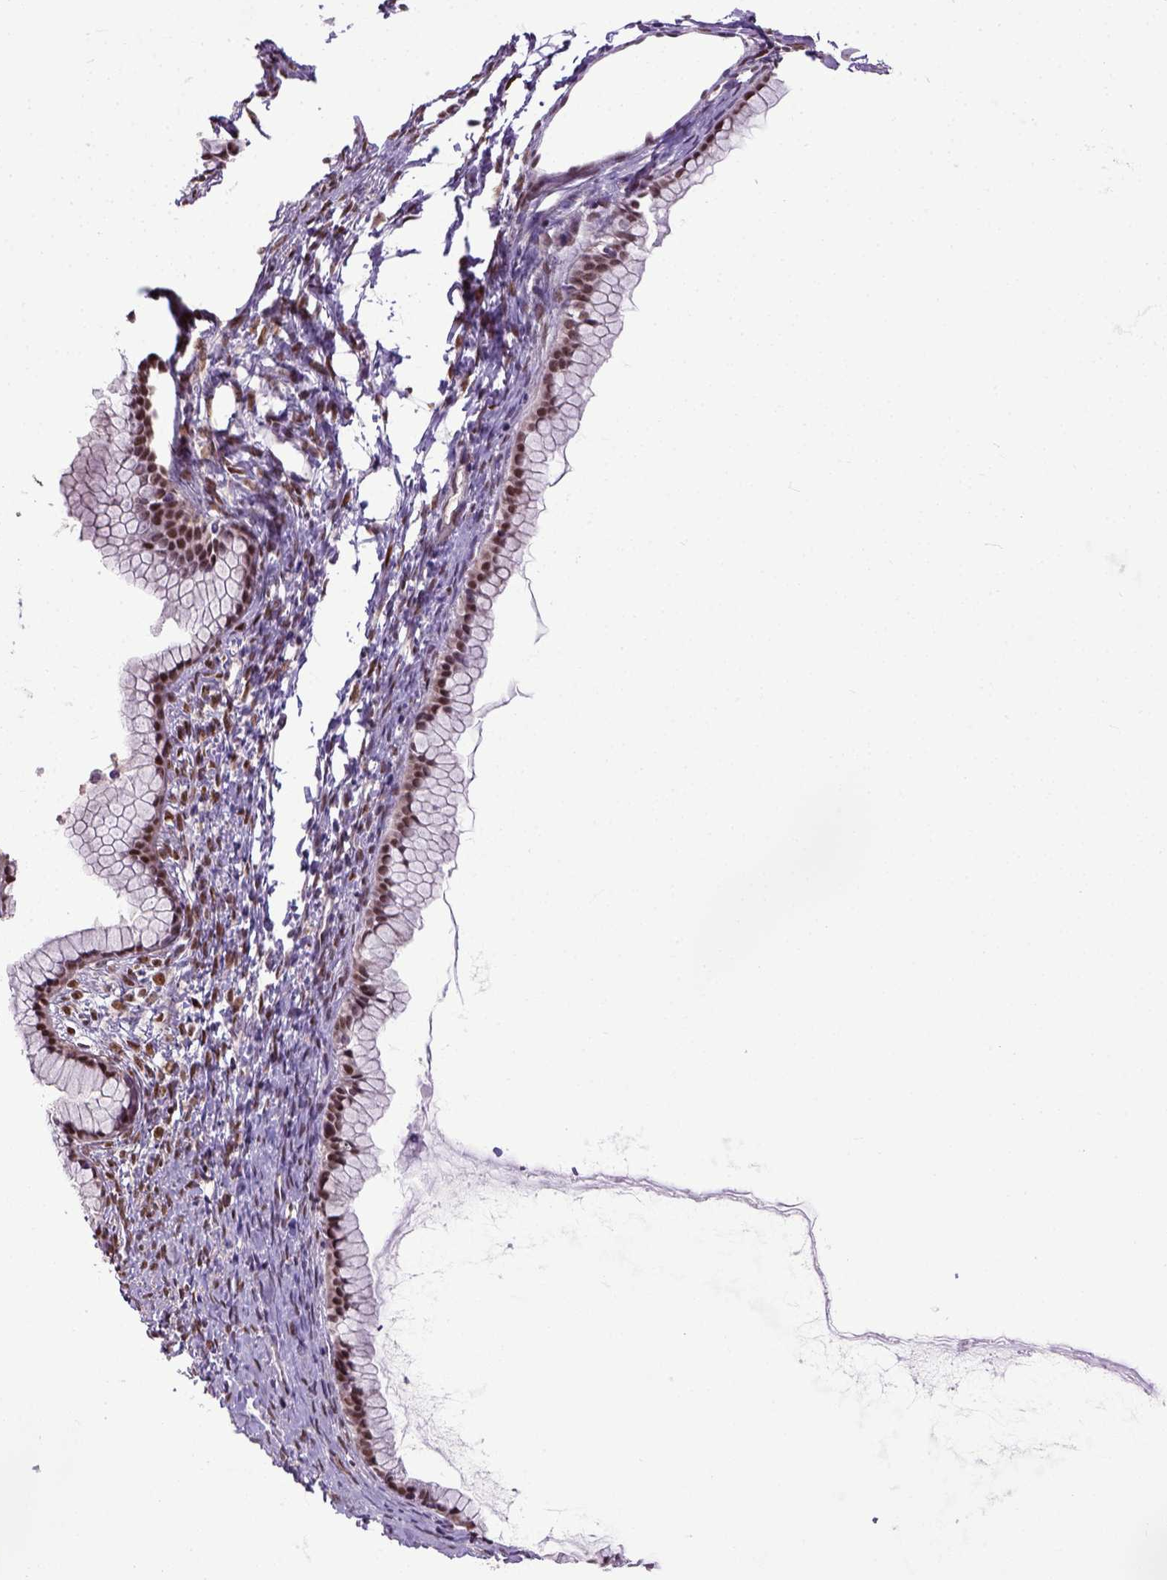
{"staining": {"intensity": "moderate", "quantity": ">75%", "location": "nuclear"}, "tissue": "ovarian cancer", "cell_type": "Tumor cells", "image_type": "cancer", "snomed": [{"axis": "morphology", "description": "Cystadenocarcinoma, mucinous, NOS"}, {"axis": "topography", "description": "Ovary"}], "caption": "Human ovarian cancer (mucinous cystadenocarcinoma) stained for a protein (brown) exhibits moderate nuclear positive expression in approximately >75% of tumor cells.", "gene": "UBA3", "patient": {"sex": "female", "age": 41}}